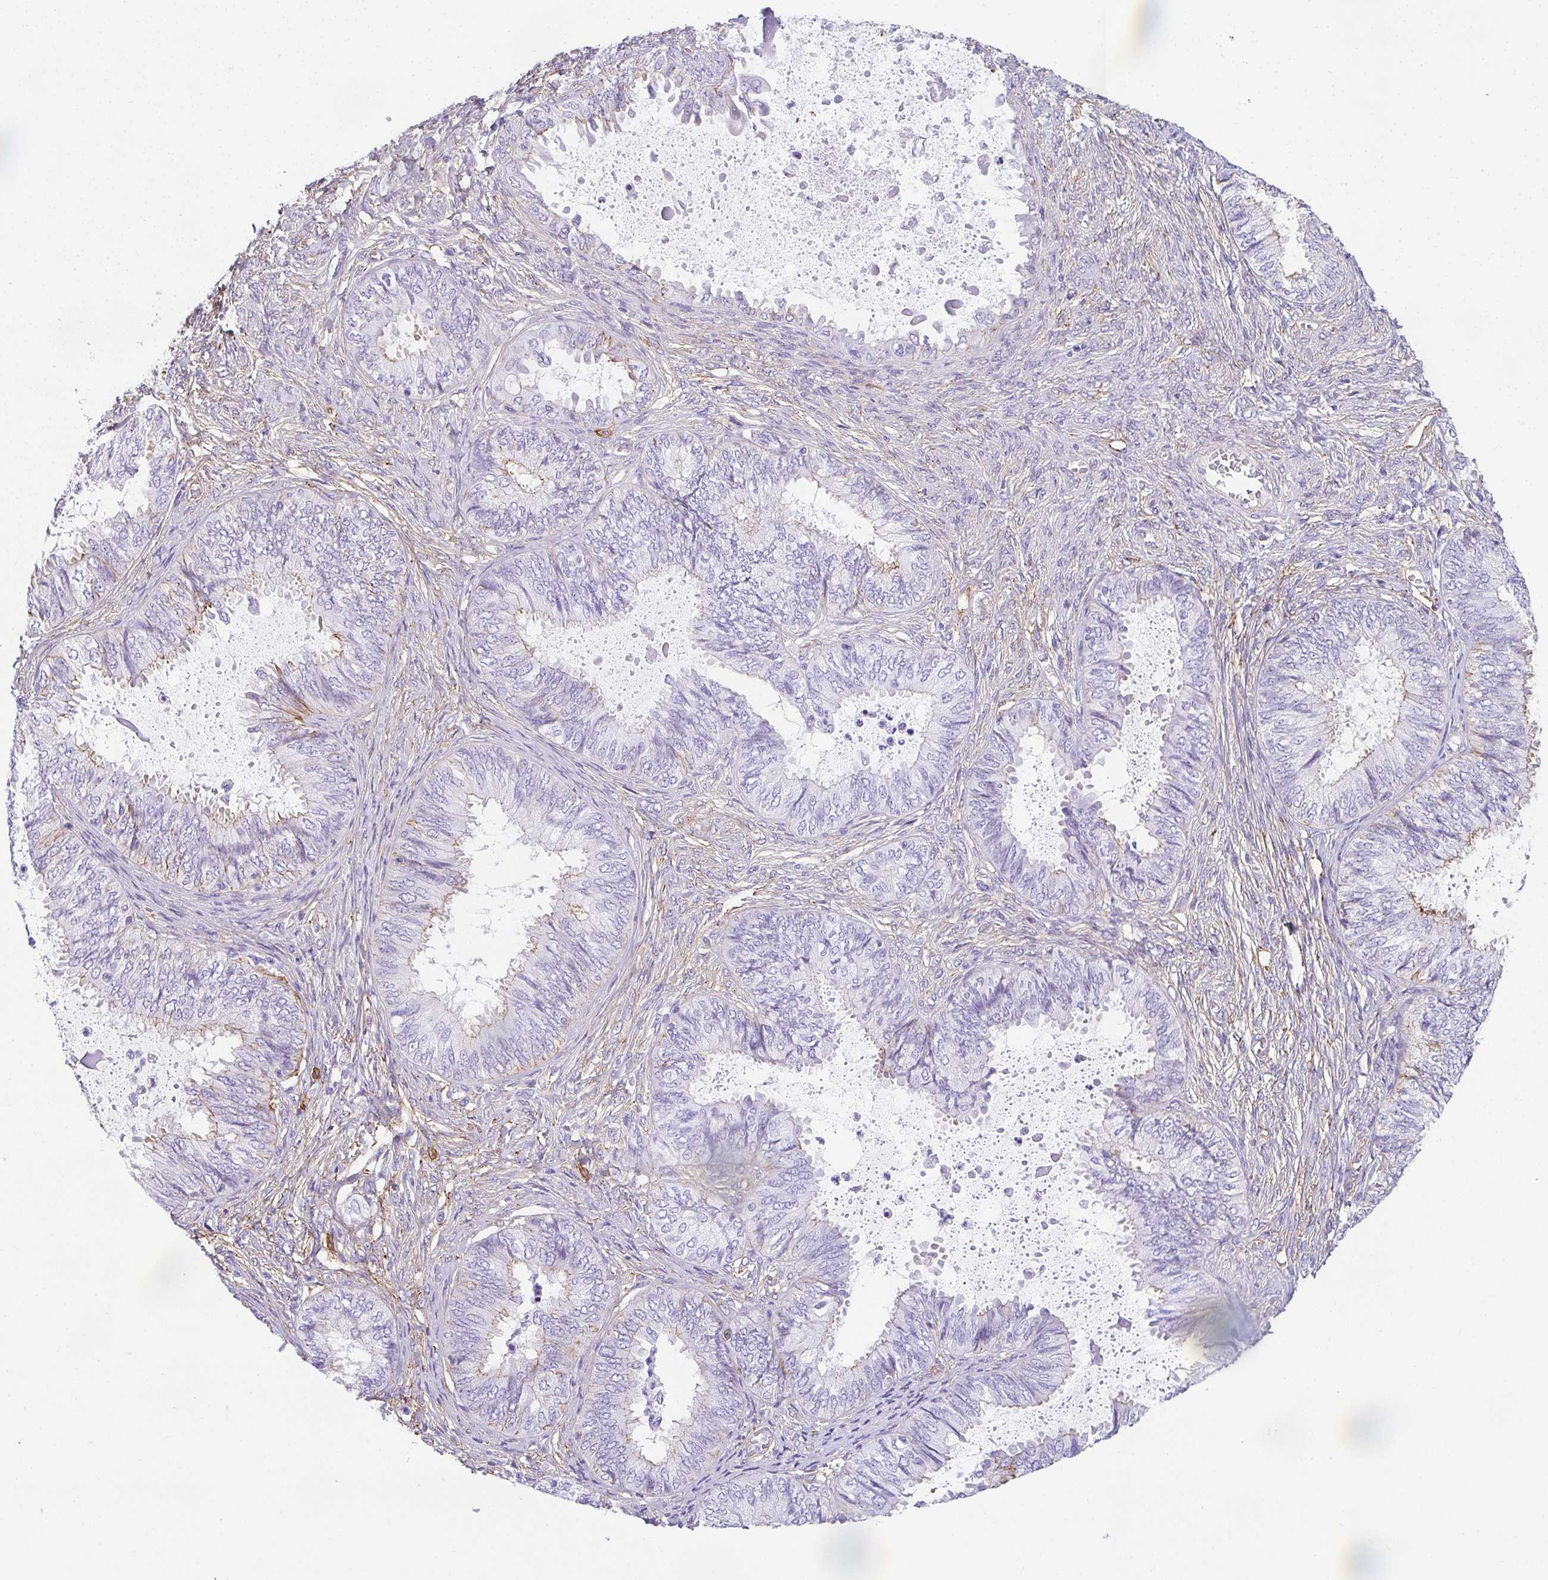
{"staining": {"intensity": "negative", "quantity": "none", "location": "none"}, "tissue": "ovarian cancer", "cell_type": "Tumor cells", "image_type": "cancer", "snomed": [{"axis": "morphology", "description": "Carcinoma, endometroid"}, {"axis": "topography", "description": "Ovary"}], "caption": "Tumor cells are negative for protein expression in human ovarian endometroid carcinoma. The staining was performed using DAB (3,3'-diaminobenzidine) to visualize the protein expression in brown, while the nuclei were stained in blue with hematoxylin (Magnification: 20x).", "gene": "DBN1", "patient": {"sex": "female", "age": 70}}